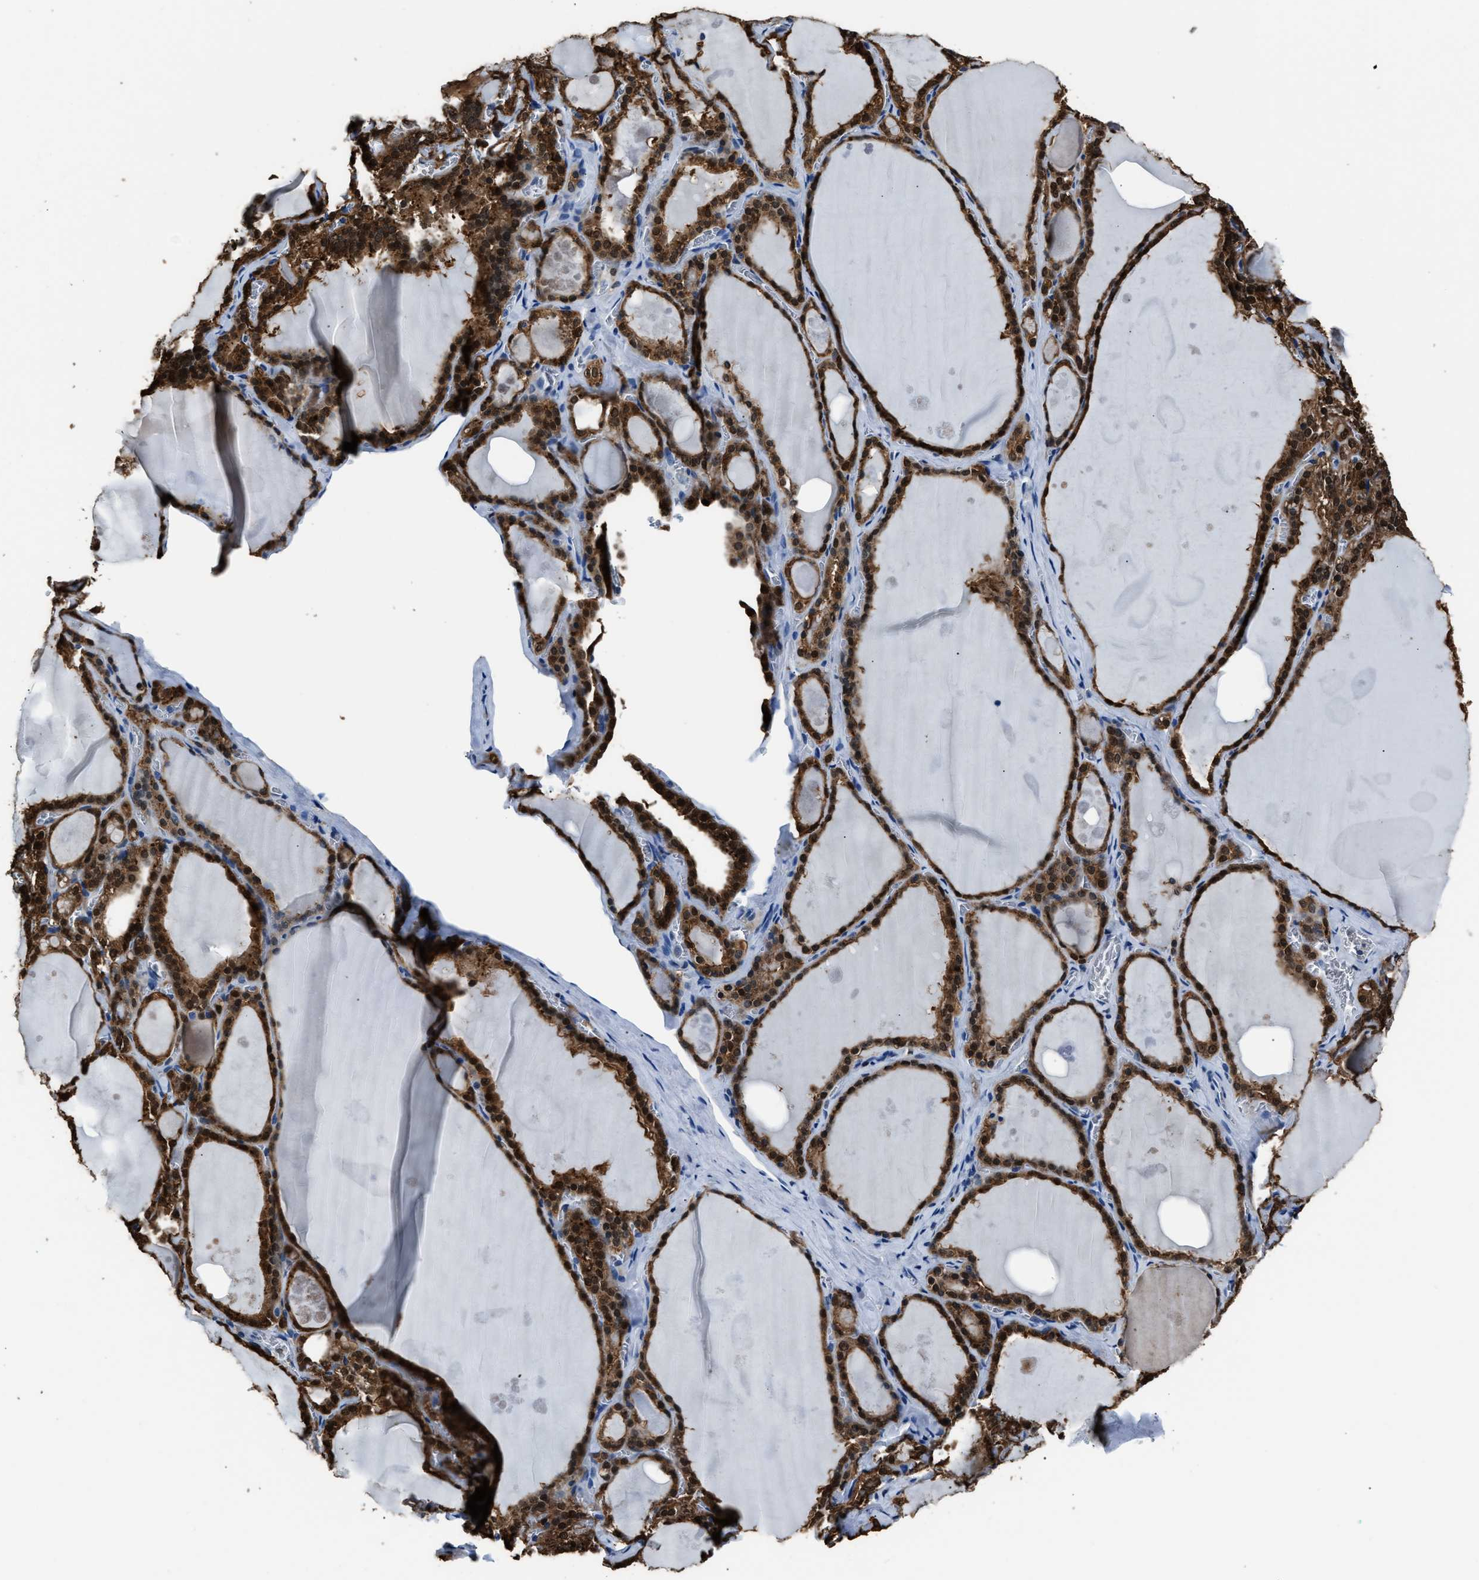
{"staining": {"intensity": "strong", "quantity": ">75%", "location": "cytoplasmic/membranous,nuclear"}, "tissue": "thyroid gland", "cell_type": "Glandular cells", "image_type": "normal", "snomed": [{"axis": "morphology", "description": "Normal tissue, NOS"}, {"axis": "topography", "description": "Thyroid gland"}], "caption": "Immunohistochemical staining of benign human thyroid gland demonstrates strong cytoplasmic/membranous,nuclear protein positivity in about >75% of glandular cells. Immunohistochemistry (ihc) stains the protein in brown and the nuclei are stained blue.", "gene": "GSTP1", "patient": {"sex": "male", "age": 56}}